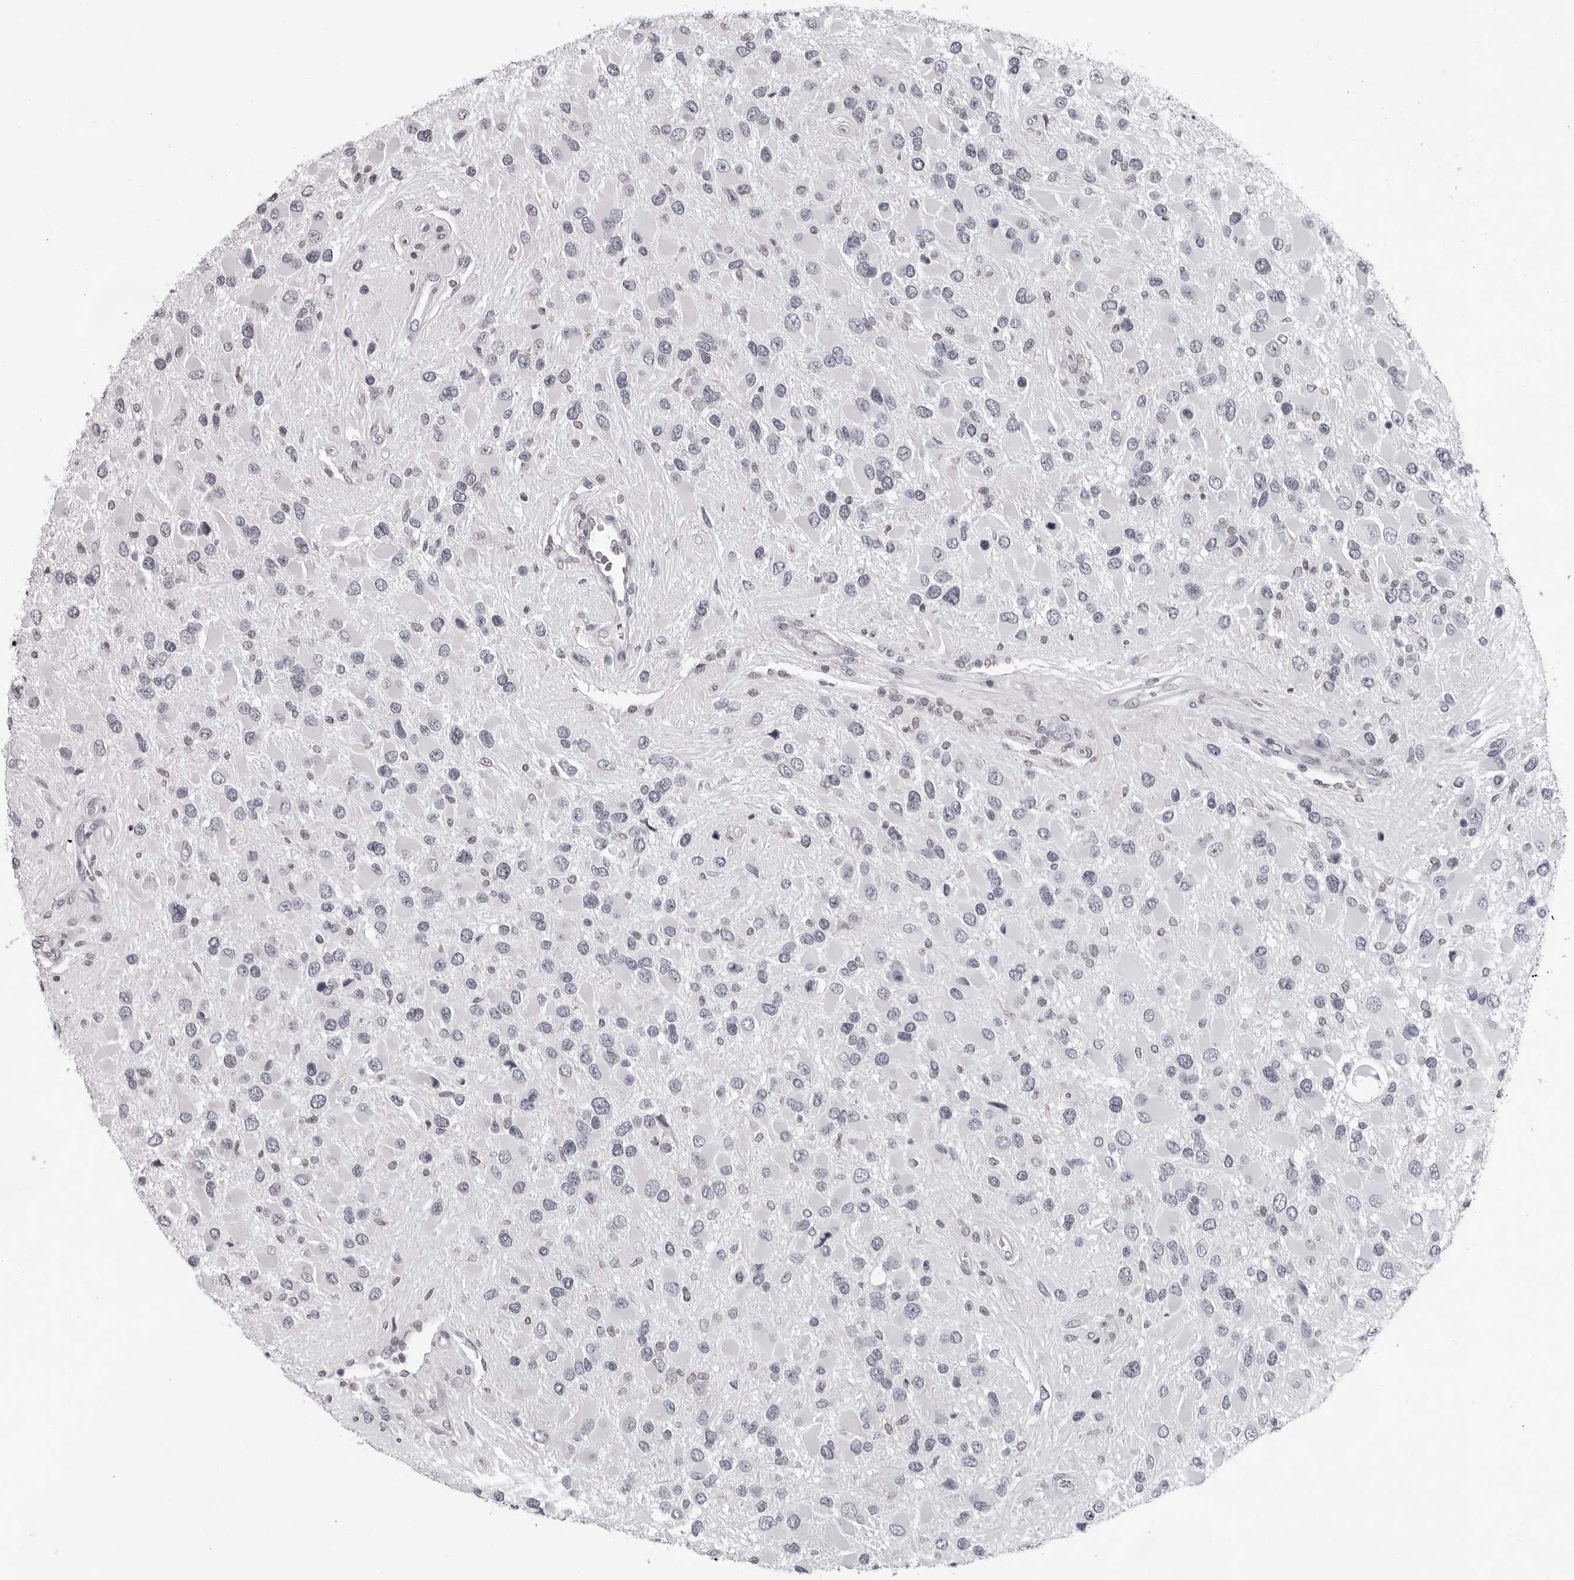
{"staining": {"intensity": "negative", "quantity": "none", "location": "none"}, "tissue": "glioma", "cell_type": "Tumor cells", "image_type": "cancer", "snomed": [{"axis": "morphology", "description": "Glioma, malignant, High grade"}, {"axis": "topography", "description": "Brain"}], "caption": "Protein analysis of glioma shows no significant positivity in tumor cells. (DAB (3,3'-diaminobenzidine) immunohistochemistry (IHC) with hematoxylin counter stain).", "gene": "LZIC", "patient": {"sex": "male", "age": 53}}